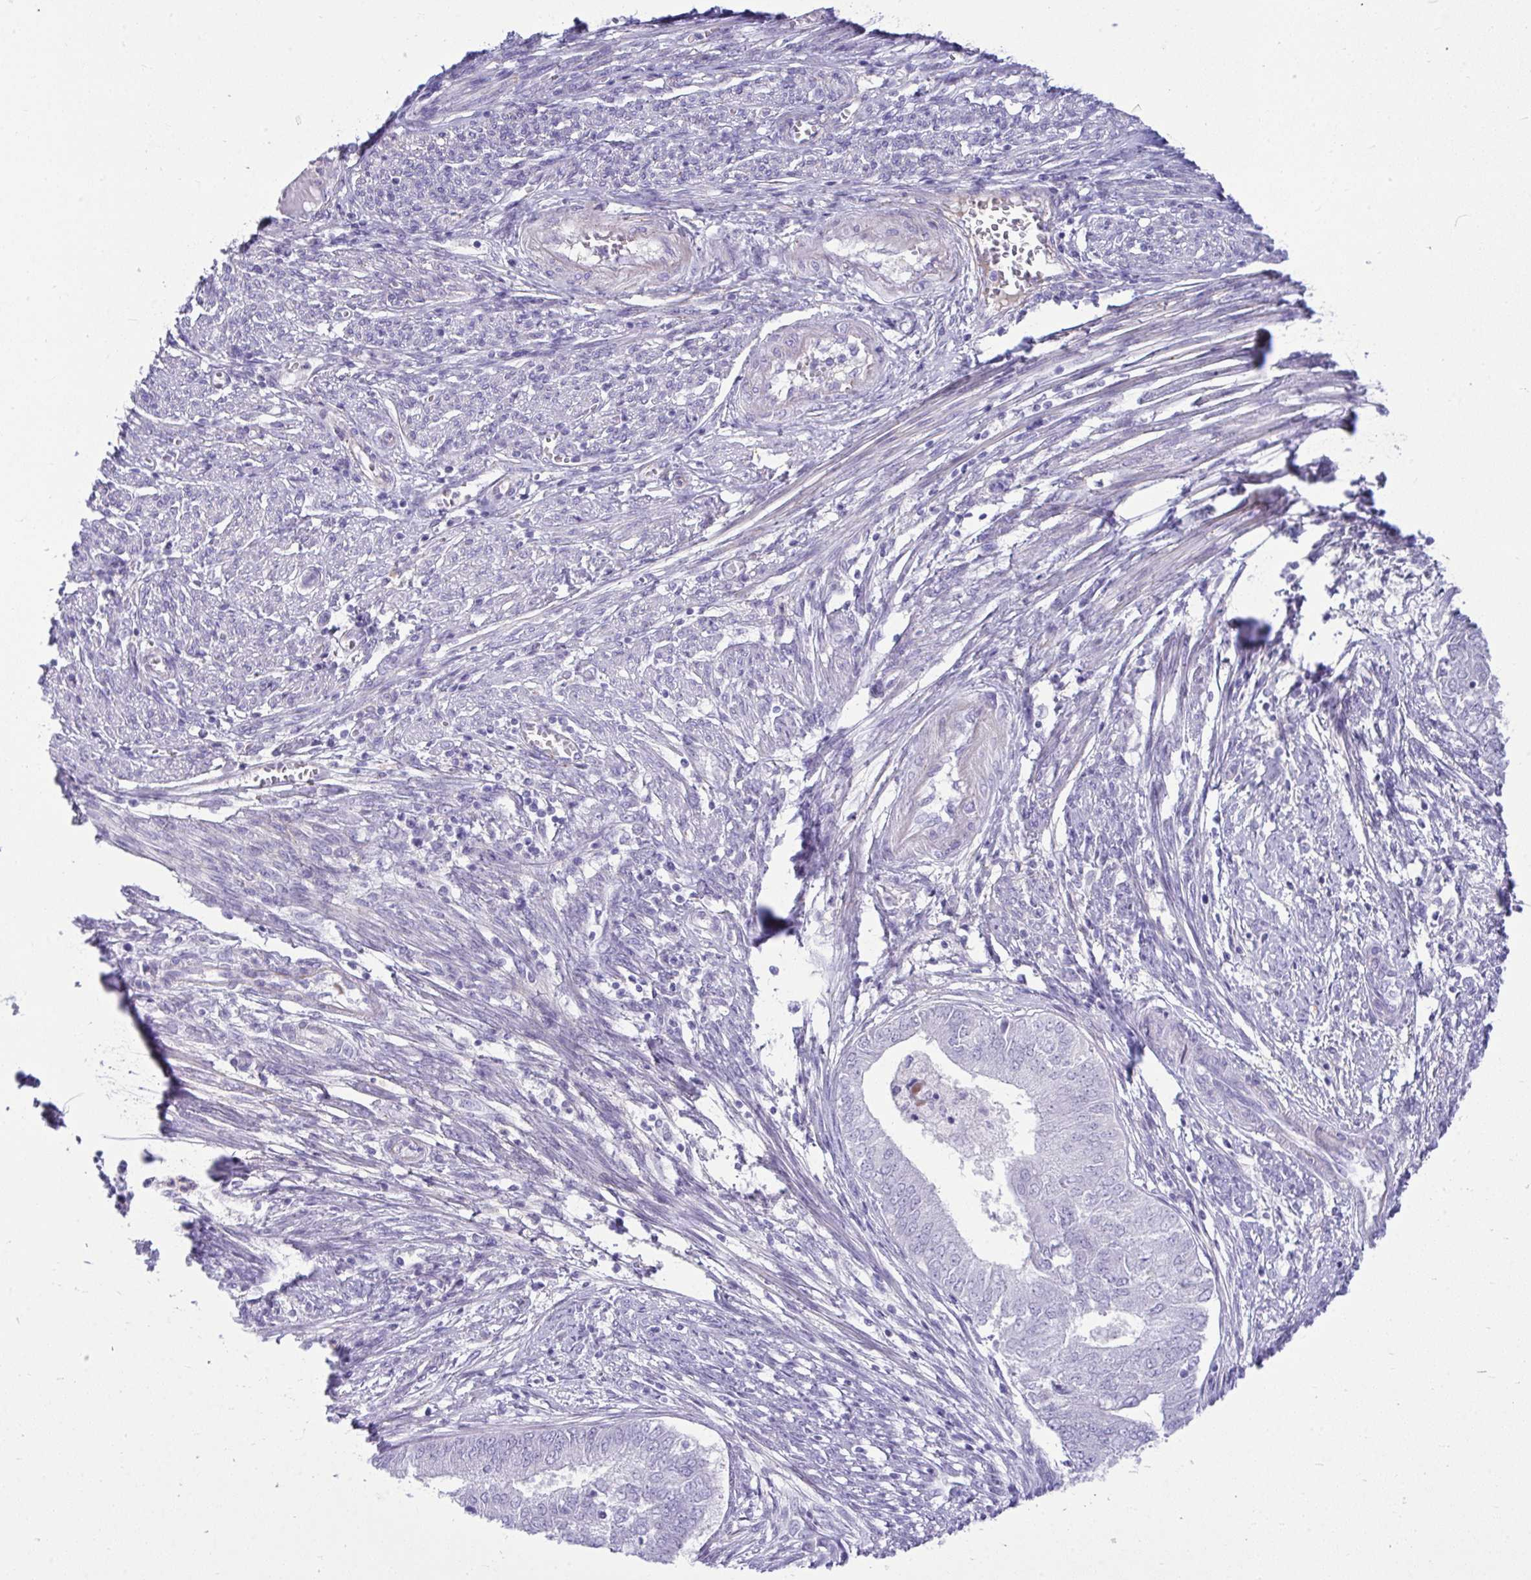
{"staining": {"intensity": "negative", "quantity": "none", "location": "none"}, "tissue": "endometrial cancer", "cell_type": "Tumor cells", "image_type": "cancer", "snomed": [{"axis": "morphology", "description": "Adenocarcinoma, NOS"}, {"axis": "topography", "description": "Endometrium"}], "caption": "Endometrial adenocarcinoma was stained to show a protein in brown. There is no significant staining in tumor cells.", "gene": "PIGZ", "patient": {"sex": "female", "age": 62}}